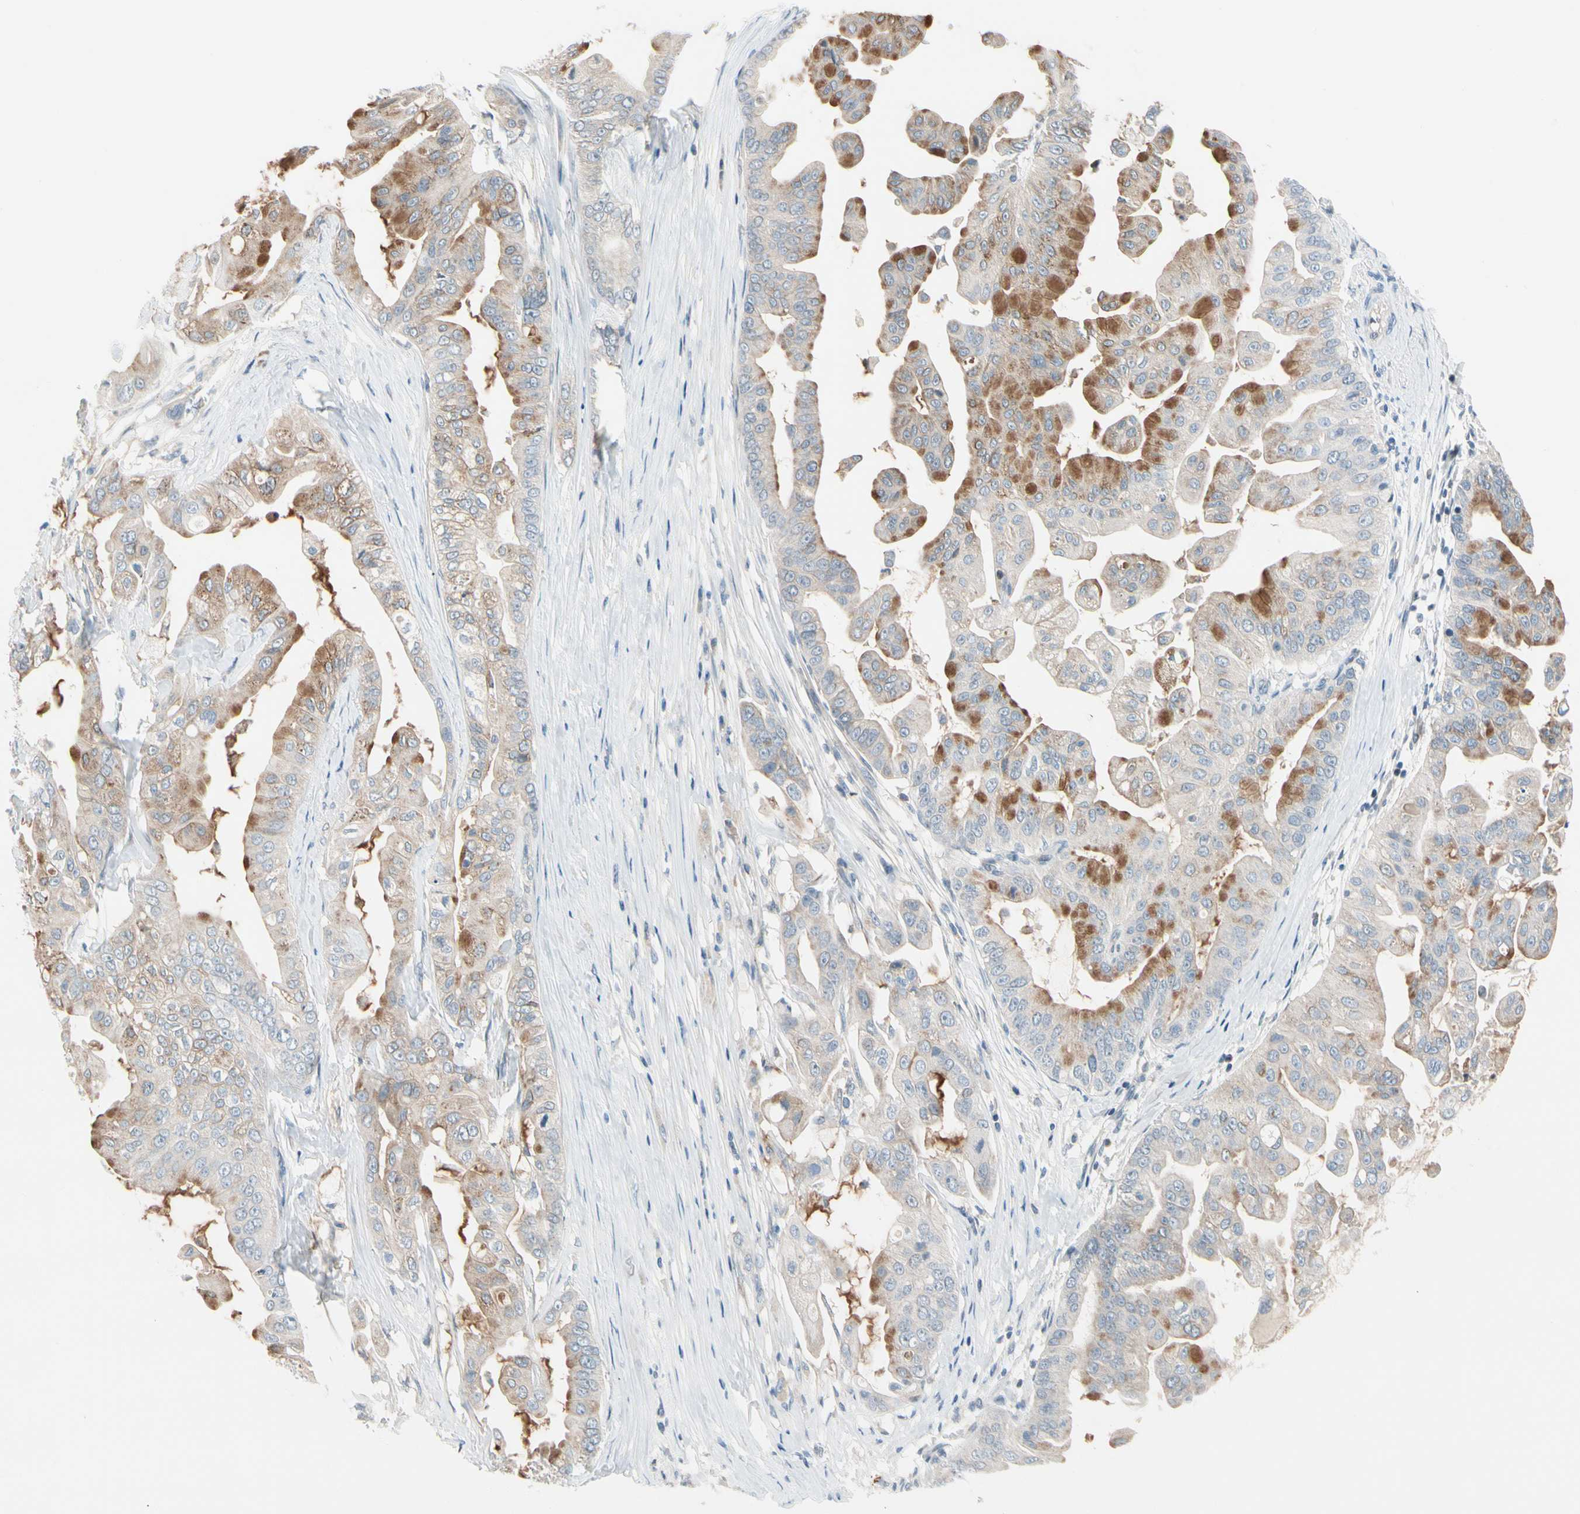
{"staining": {"intensity": "strong", "quantity": "25%-75%", "location": "cytoplasmic/membranous"}, "tissue": "pancreatic cancer", "cell_type": "Tumor cells", "image_type": "cancer", "snomed": [{"axis": "morphology", "description": "Adenocarcinoma, NOS"}, {"axis": "topography", "description": "Pancreas"}], "caption": "Human pancreatic adenocarcinoma stained with a brown dye displays strong cytoplasmic/membranous positive expression in approximately 25%-75% of tumor cells.", "gene": "CFAP36", "patient": {"sex": "female", "age": 75}}